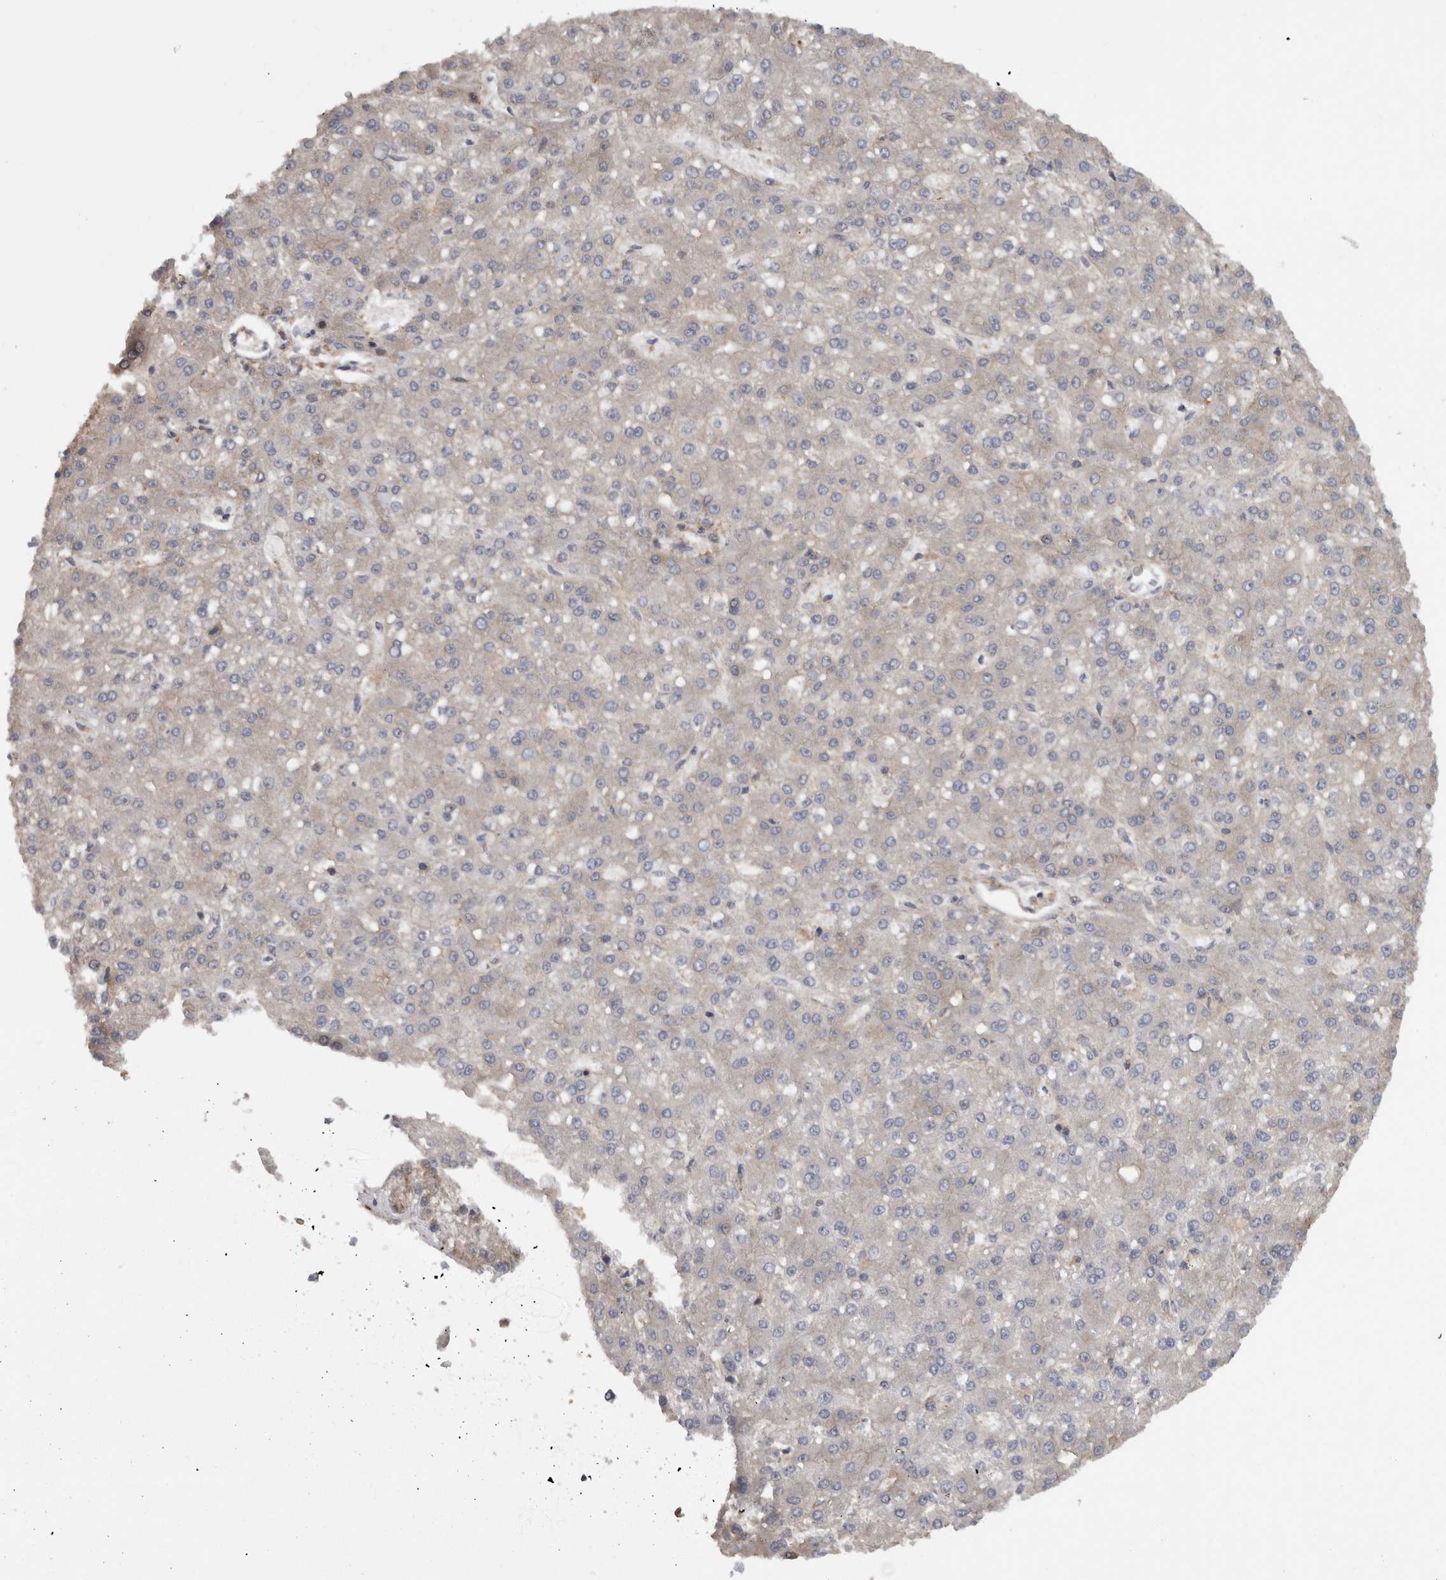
{"staining": {"intensity": "negative", "quantity": "none", "location": "none"}, "tissue": "liver cancer", "cell_type": "Tumor cells", "image_type": "cancer", "snomed": [{"axis": "morphology", "description": "Carcinoma, Hepatocellular, NOS"}, {"axis": "topography", "description": "Liver"}], "caption": "The photomicrograph displays no significant expression in tumor cells of liver cancer.", "gene": "SMCR8", "patient": {"sex": "male", "age": 67}}